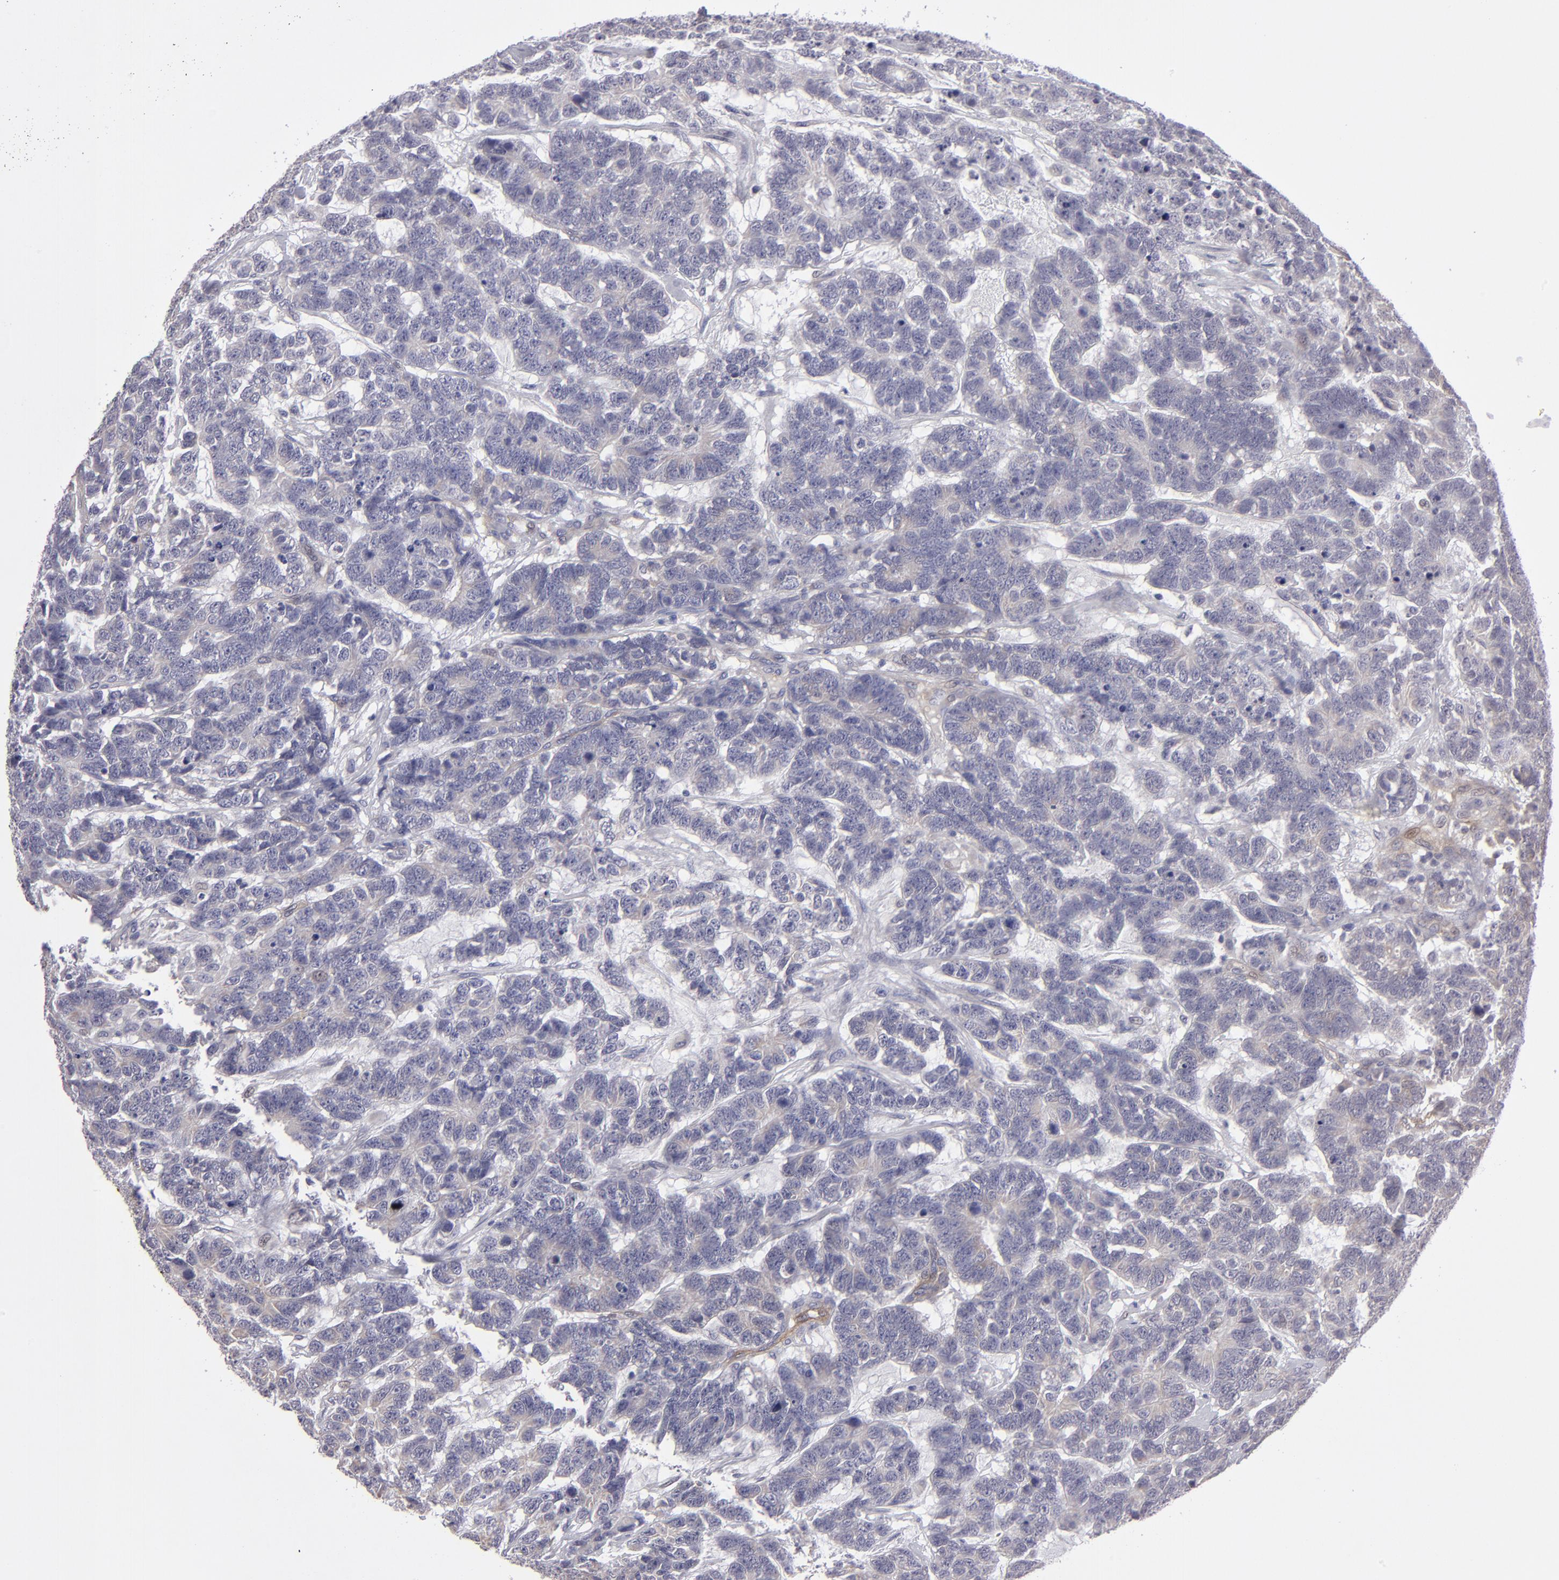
{"staining": {"intensity": "negative", "quantity": "none", "location": "none"}, "tissue": "testis cancer", "cell_type": "Tumor cells", "image_type": "cancer", "snomed": [{"axis": "morphology", "description": "Carcinoma, Embryonal, NOS"}, {"axis": "topography", "description": "Testis"}], "caption": "Embryonal carcinoma (testis) was stained to show a protein in brown. There is no significant expression in tumor cells. (Stains: DAB IHC with hematoxylin counter stain, Microscopy: brightfield microscopy at high magnification).", "gene": "ZNF175", "patient": {"sex": "male", "age": 26}}